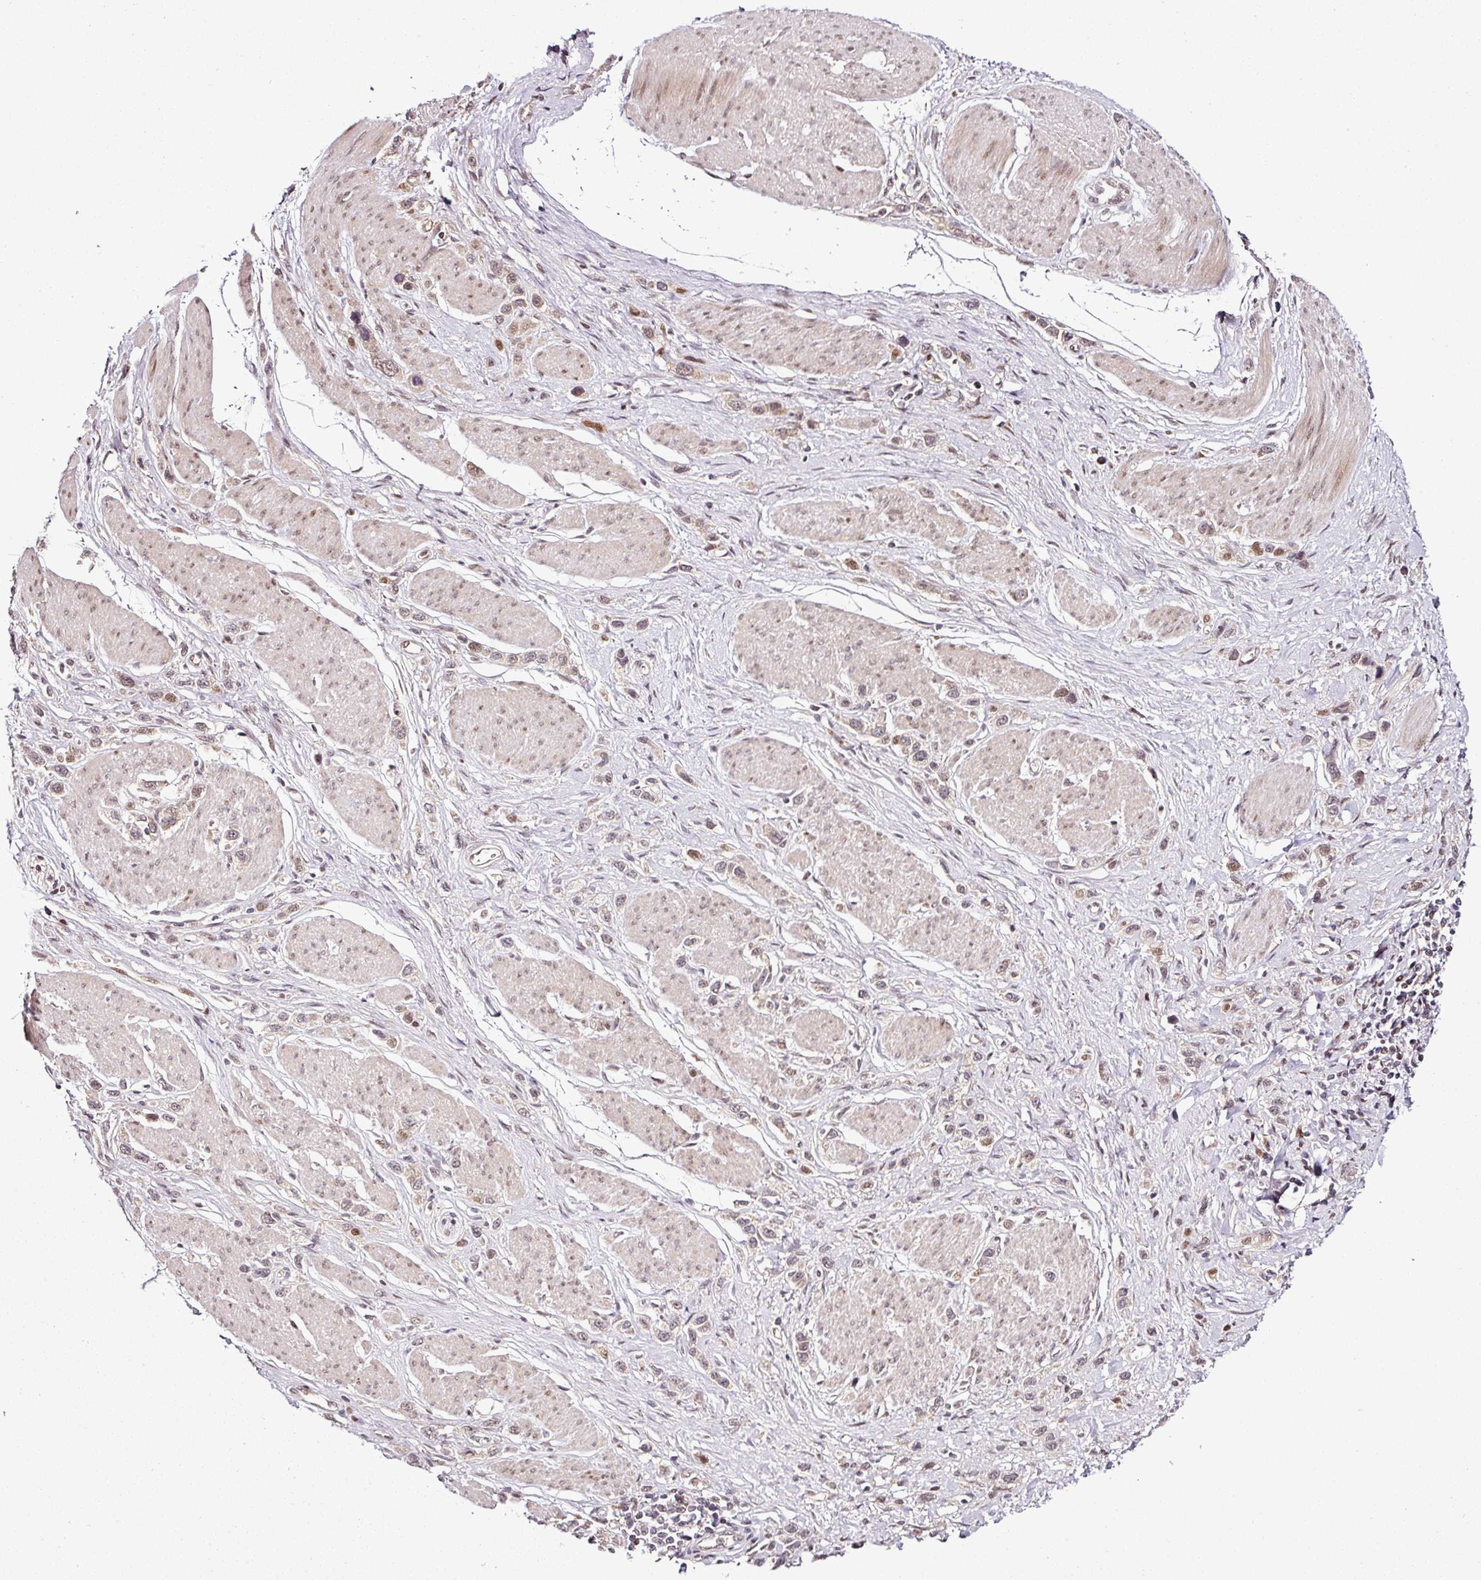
{"staining": {"intensity": "weak", "quantity": "<25%", "location": "nuclear"}, "tissue": "stomach cancer", "cell_type": "Tumor cells", "image_type": "cancer", "snomed": [{"axis": "morphology", "description": "Adenocarcinoma, NOS"}, {"axis": "topography", "description": "Stomach"}], "caption": "Tumor cells show no significant protein staining in adenocarcinoma (stomach).", "gene": "COPRS", "patient": {"sex": "female", "age": 65}}